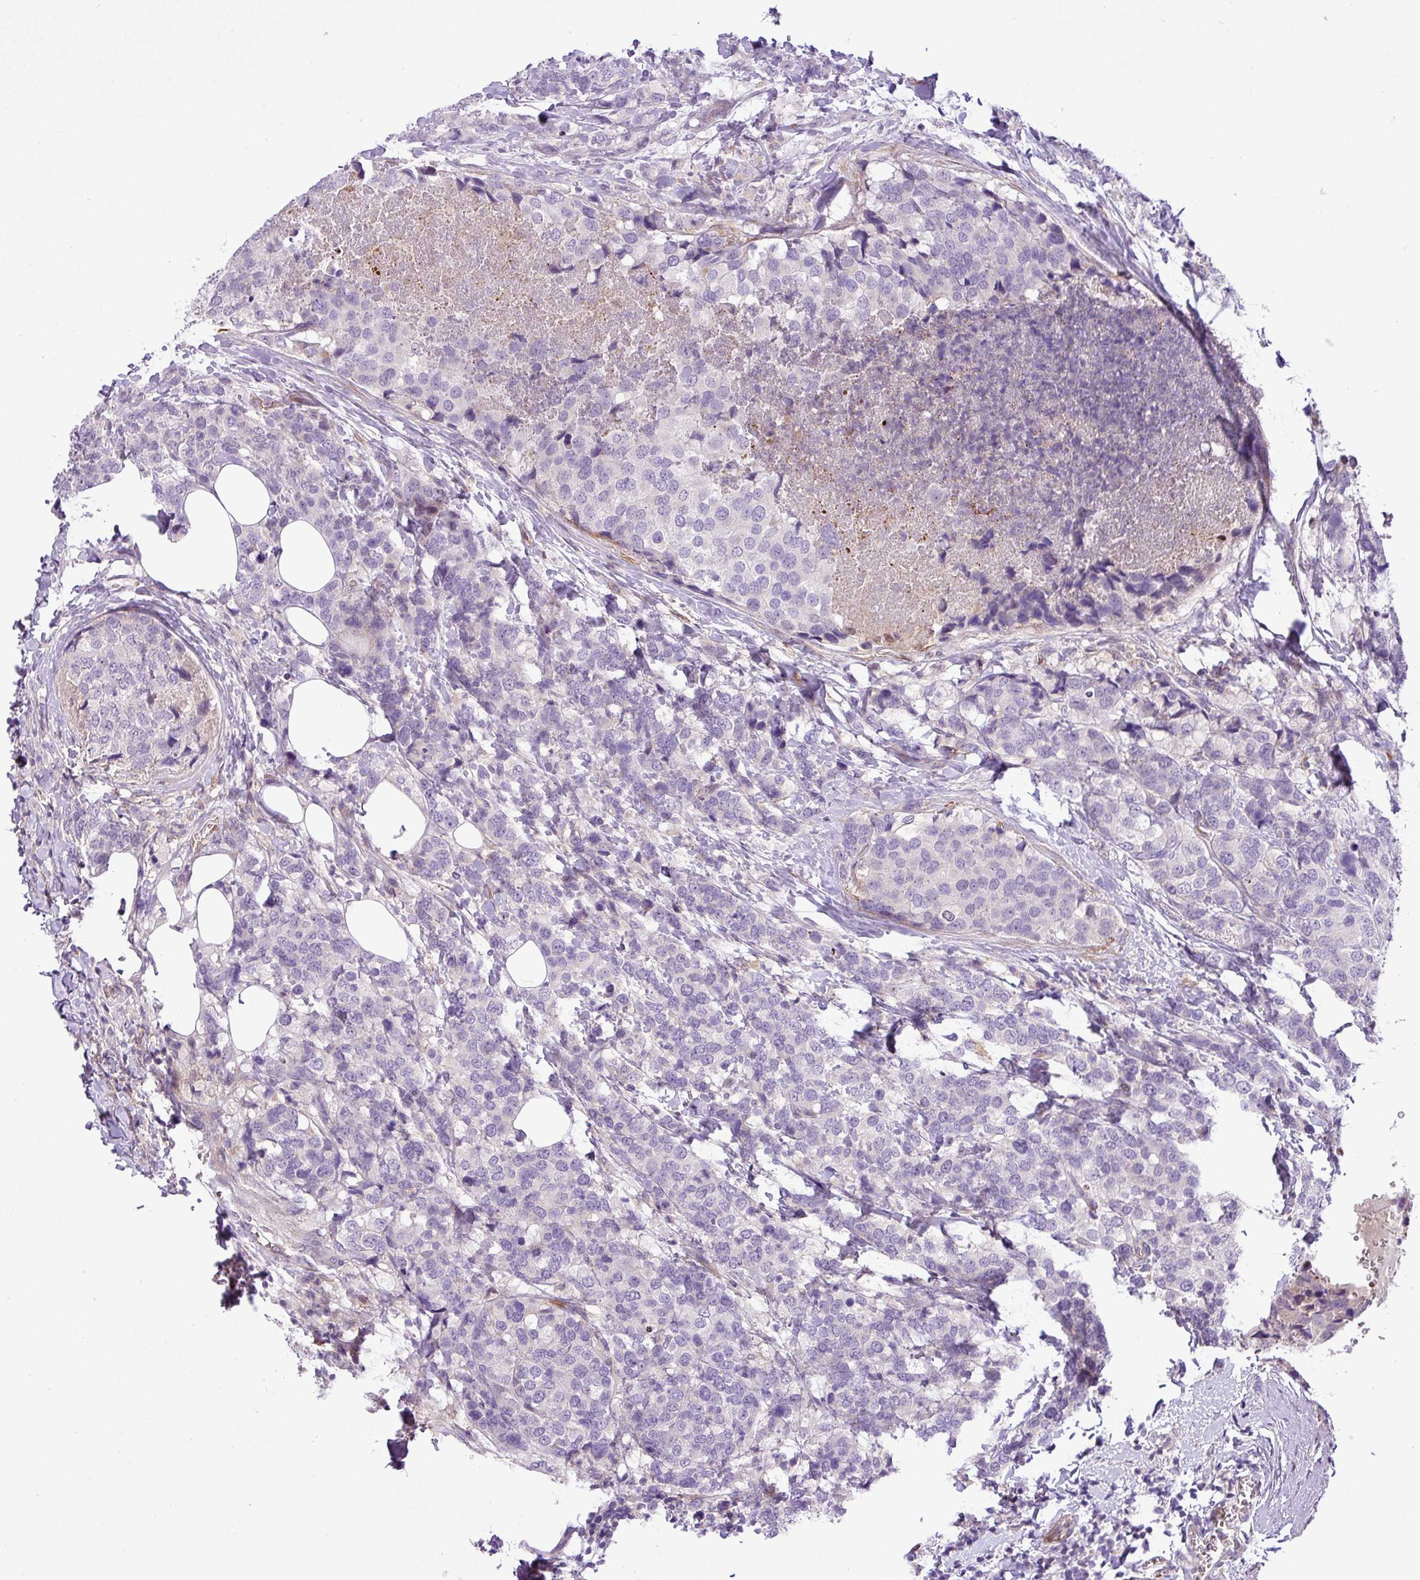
{"staining": {"intensity": "negative", "quantity": "none", "location": "none"}, "tissue": "breast cancer", "cell_type": "Tumor cells", "image_type": "cancer", "snomed": [{"axis": "morphology", "description": "Lobular carcinoma"}, {"axis": "topography", "description": "Breast"}], "caption": "IHC micrograph of neoplastic tissue: human breast lobular carcinoma stained with DAB displays no significant protein positivity in tumor cells. The staining was performed using DAB (3,3'-diaminobenzidine) to visualize the protein expression in brown, while the nuclei were stained in blue with hematoxylin (Magnification: 20x).", "gene": "NBEAL2", "patient": {"sex": "female", "age": 59}}